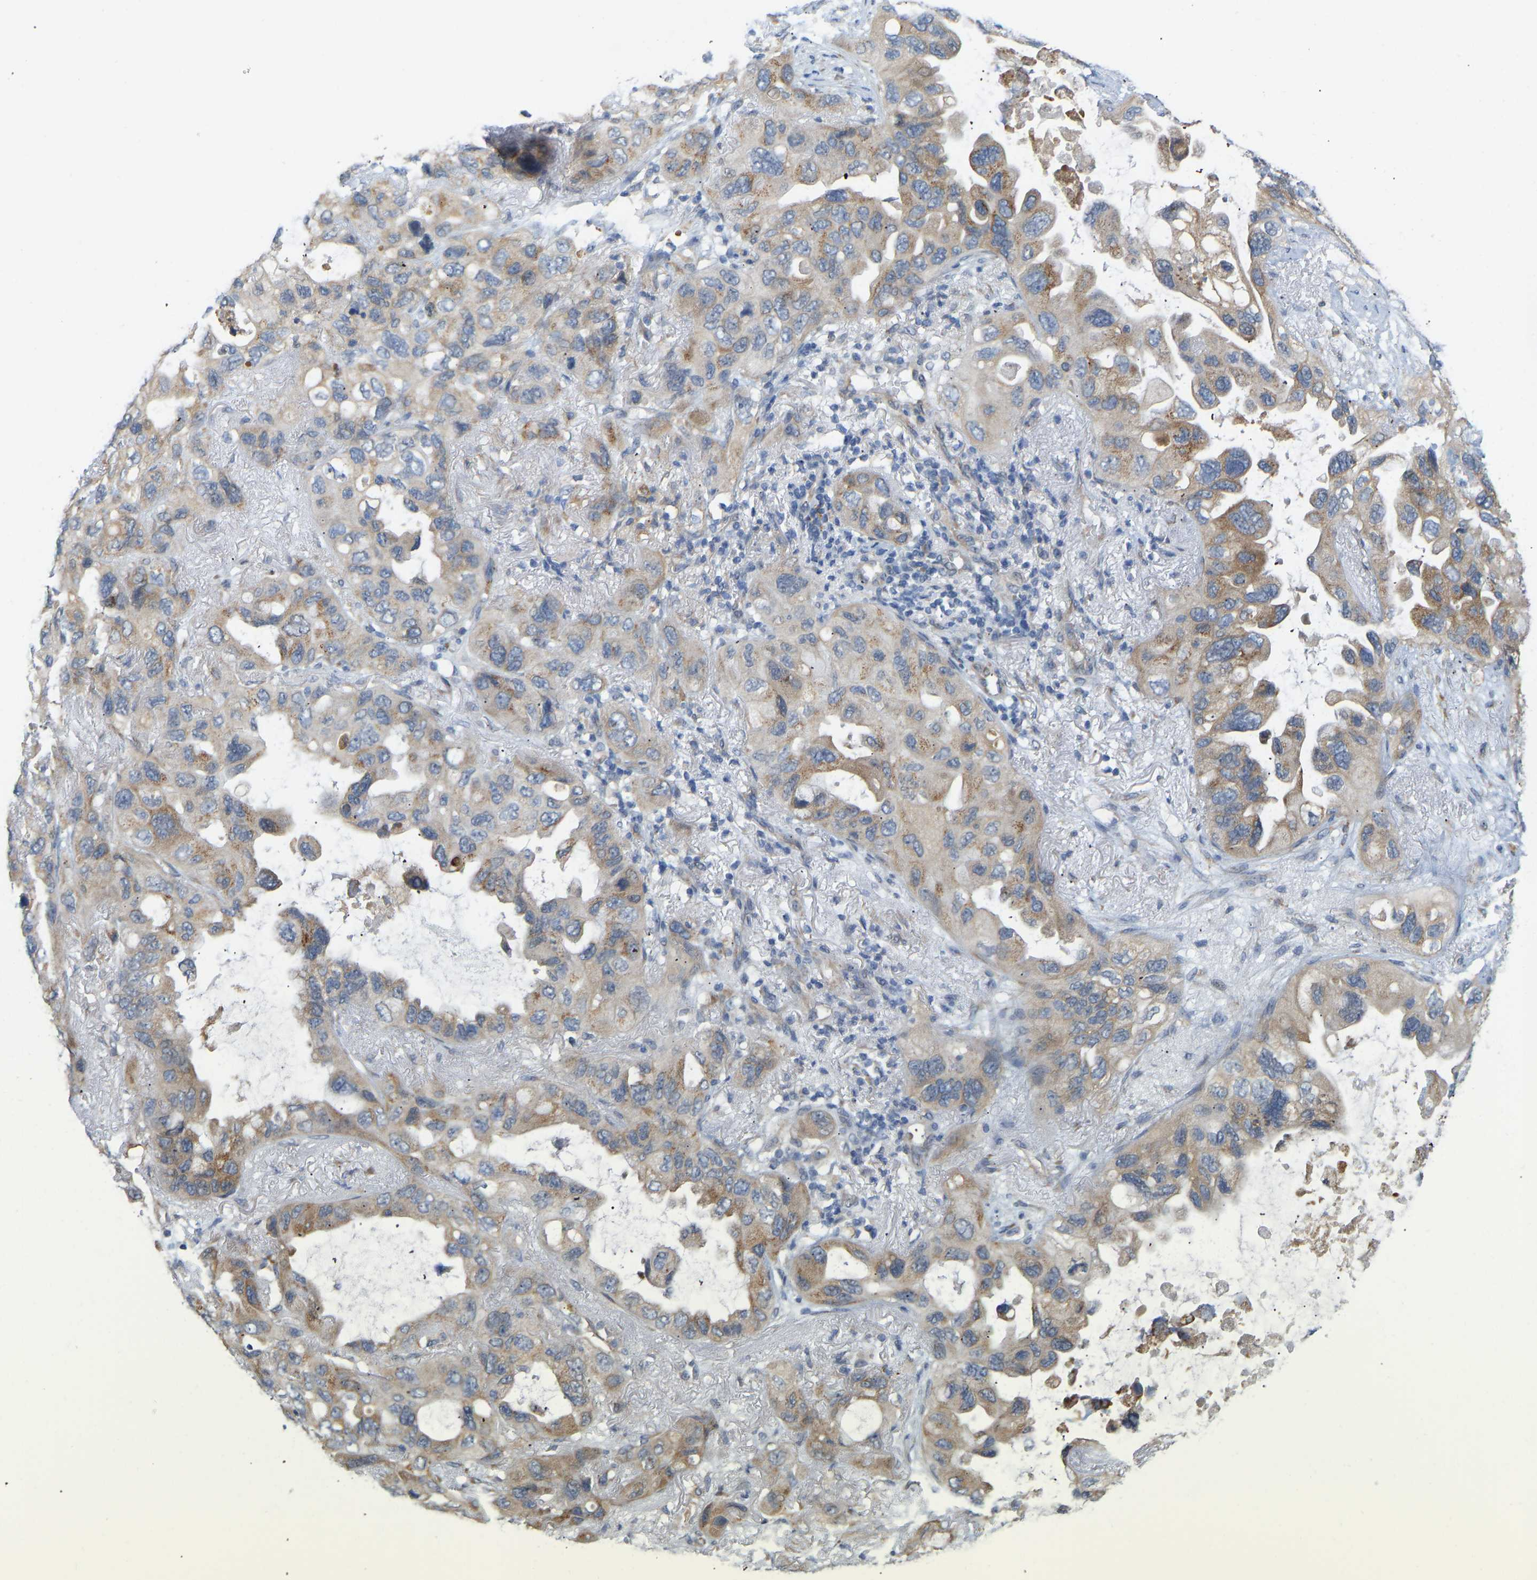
{"staining": {"intensity": "moderate", "quantity": ">75%", "location": "cytoplasmic/membranous"}, "tissue": "lung cancer", "cell_type": "Tumor cells", "image_type": "cancer", "snomed": [{"axis": "morphology", "description": "Squamous cell carcinoma, NOS"}, {"axis": "topography", "description": "Lung"}], "caption": "Squamous cell carcinoma (lung) stained for a protein (brown) shows moderate cytoplasmic/membranous positive expression in approximately >75% of tumor cells.", "gene": "BEND3", "patient": {"sex": "female", "age": 73}}